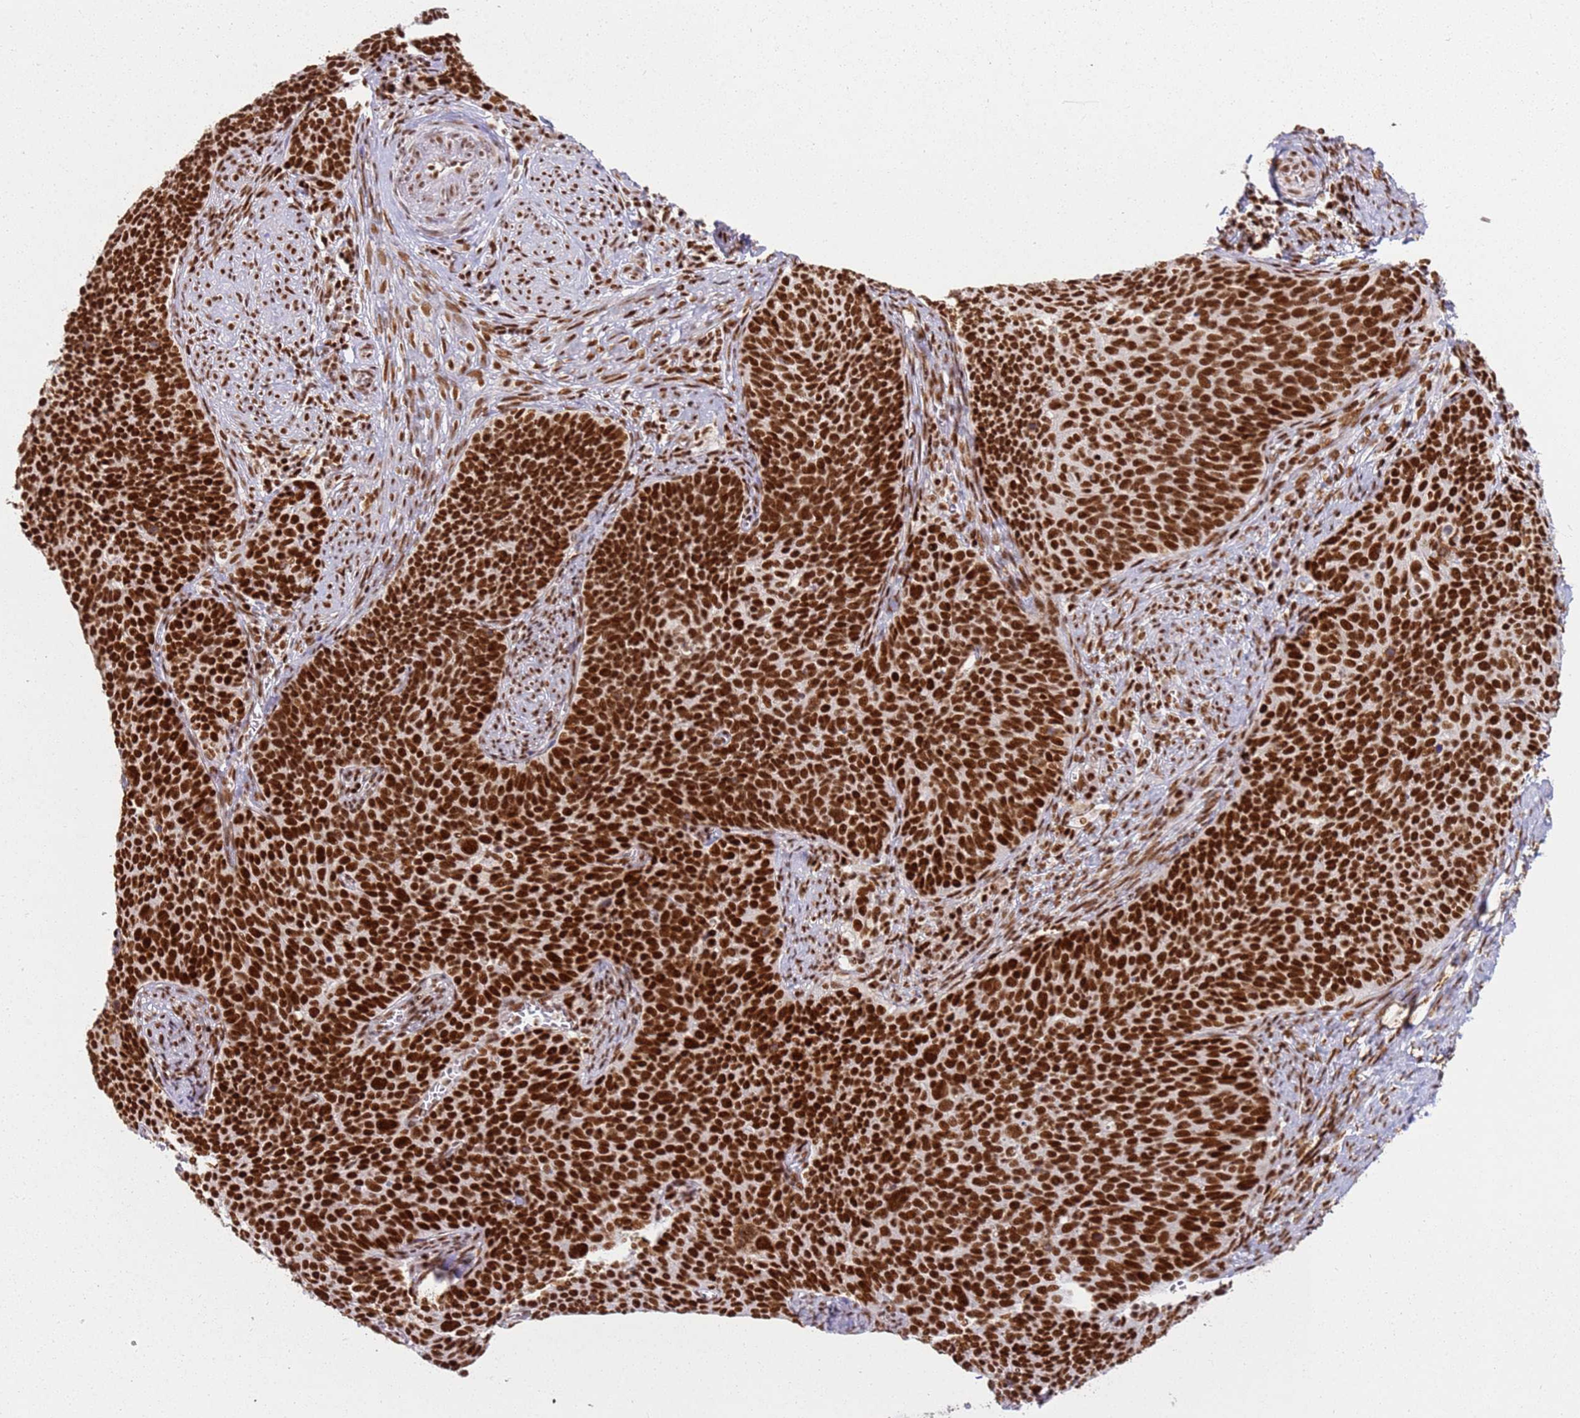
{"staining": {"intensity": "strong", "quantity": ">75%", "location": "nuclear"}, "tissue": "cervical cancer", "cell_type": "Tumor cells", "image_type": "cancer", "snomed": [{"axis": "morphology", "description": "Normal tissue, NOS"}, {"axis": "morphology", "description": "Squamous cell carcinoma, NOS"}, {"axis": "topography", "description": "Cervix"}], "caption": "Cervical cancer (squamous cell carcinoma) tissue displays strong nuclear positivity in about >75% of tumor cells", "gene": "TENT4A", "patient": {"sex": "female", "age": 39}}